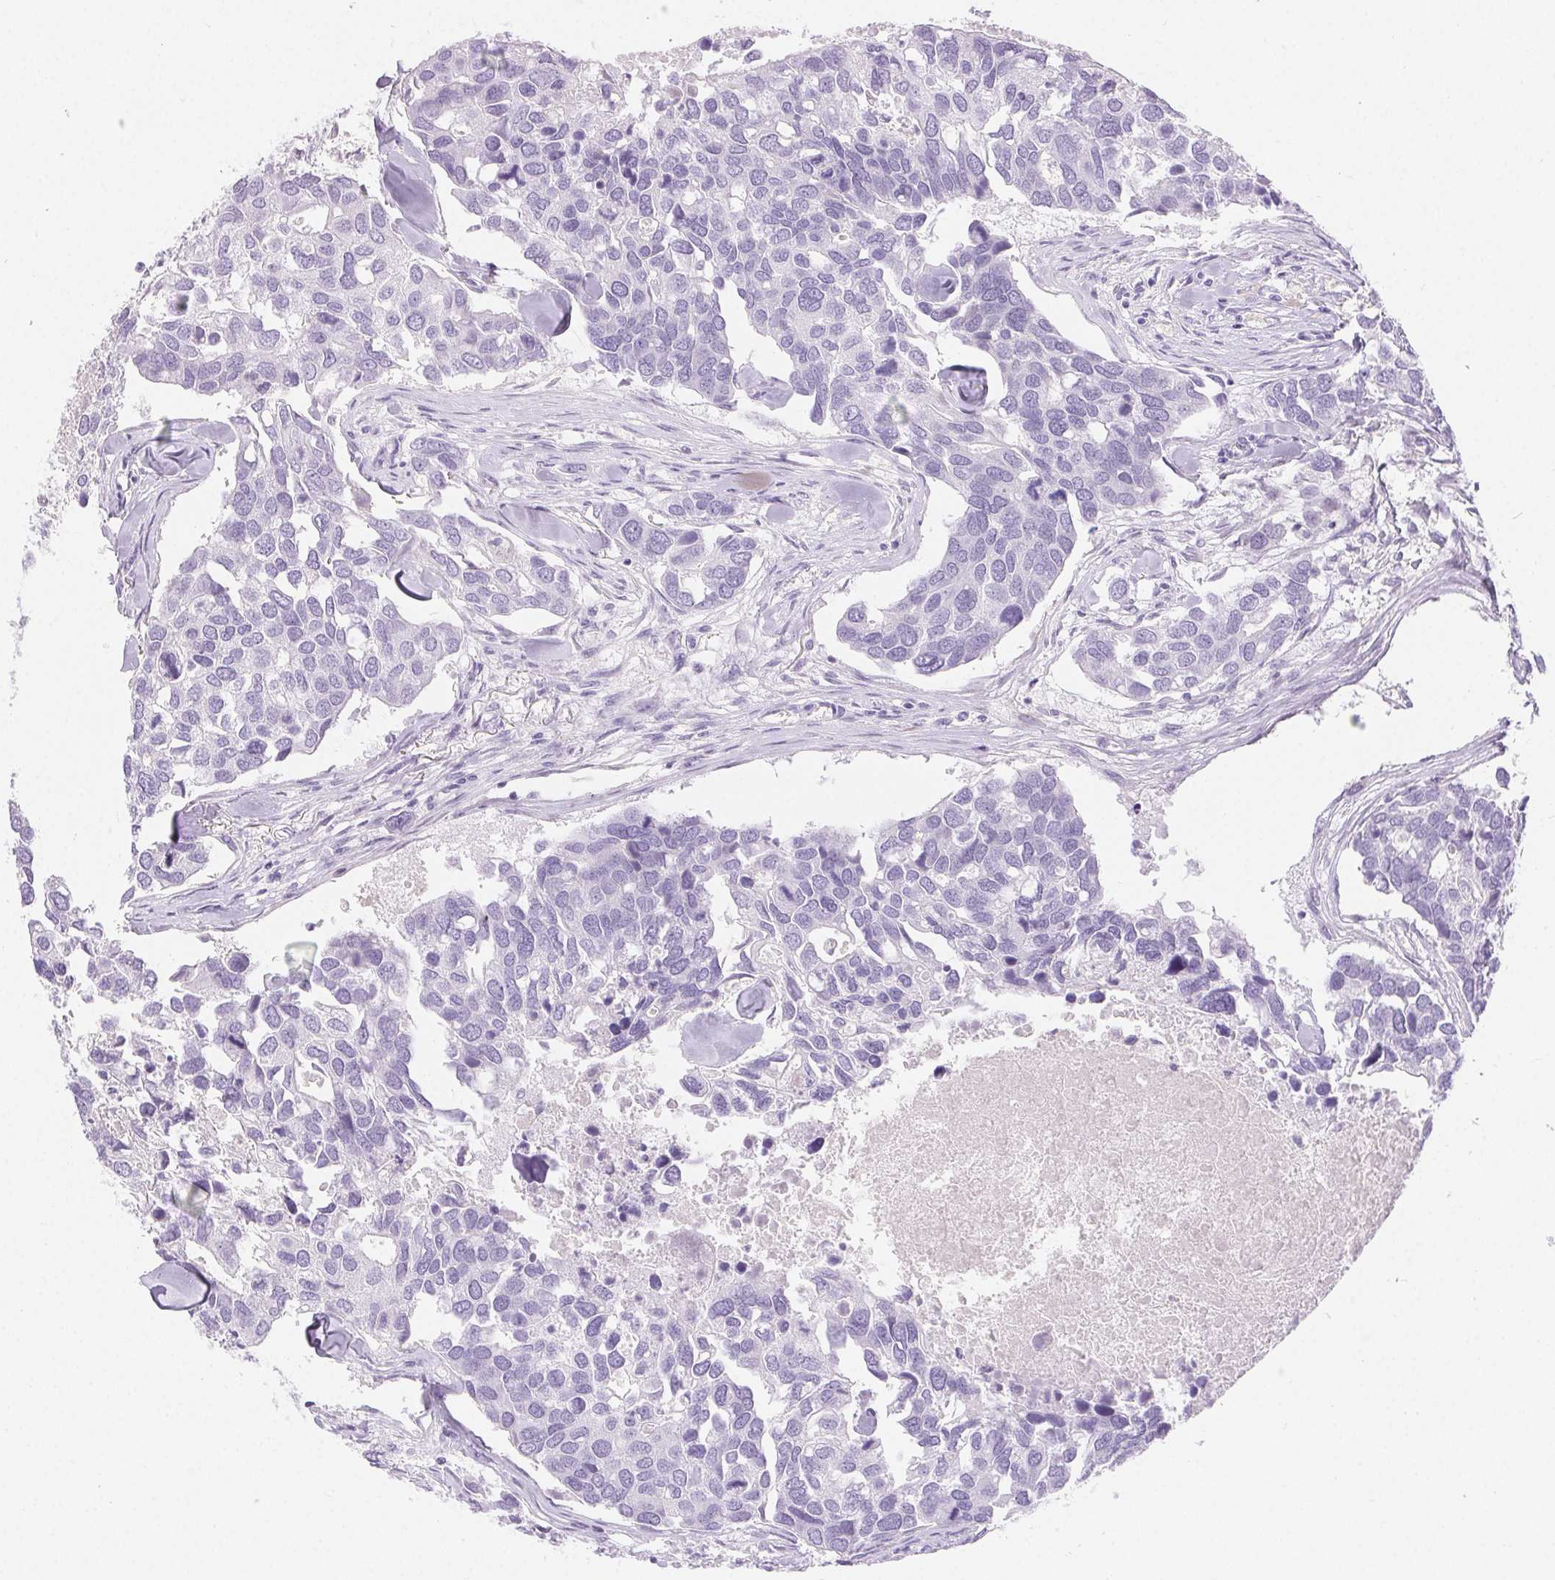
{"staining": {"intensity": "negative", "quantity": "none", "location": "none"}, "tissue": "breast cancer", "cell_type": "Tumor cells", "image_type": "cancer", "snomed": [{"axis": "morphology", "description": "Duct carcinoma"}, {"axis": "topography", "description": "Breast"}], "caption": "High power microscopy histopathology image of an IHC photomicrograph of breast cancer (intraductal carcinoma), revealing no significant staining in tumor cells.", "gene": "CLDN16", "patient": {"sex": "female", "age": 83}}